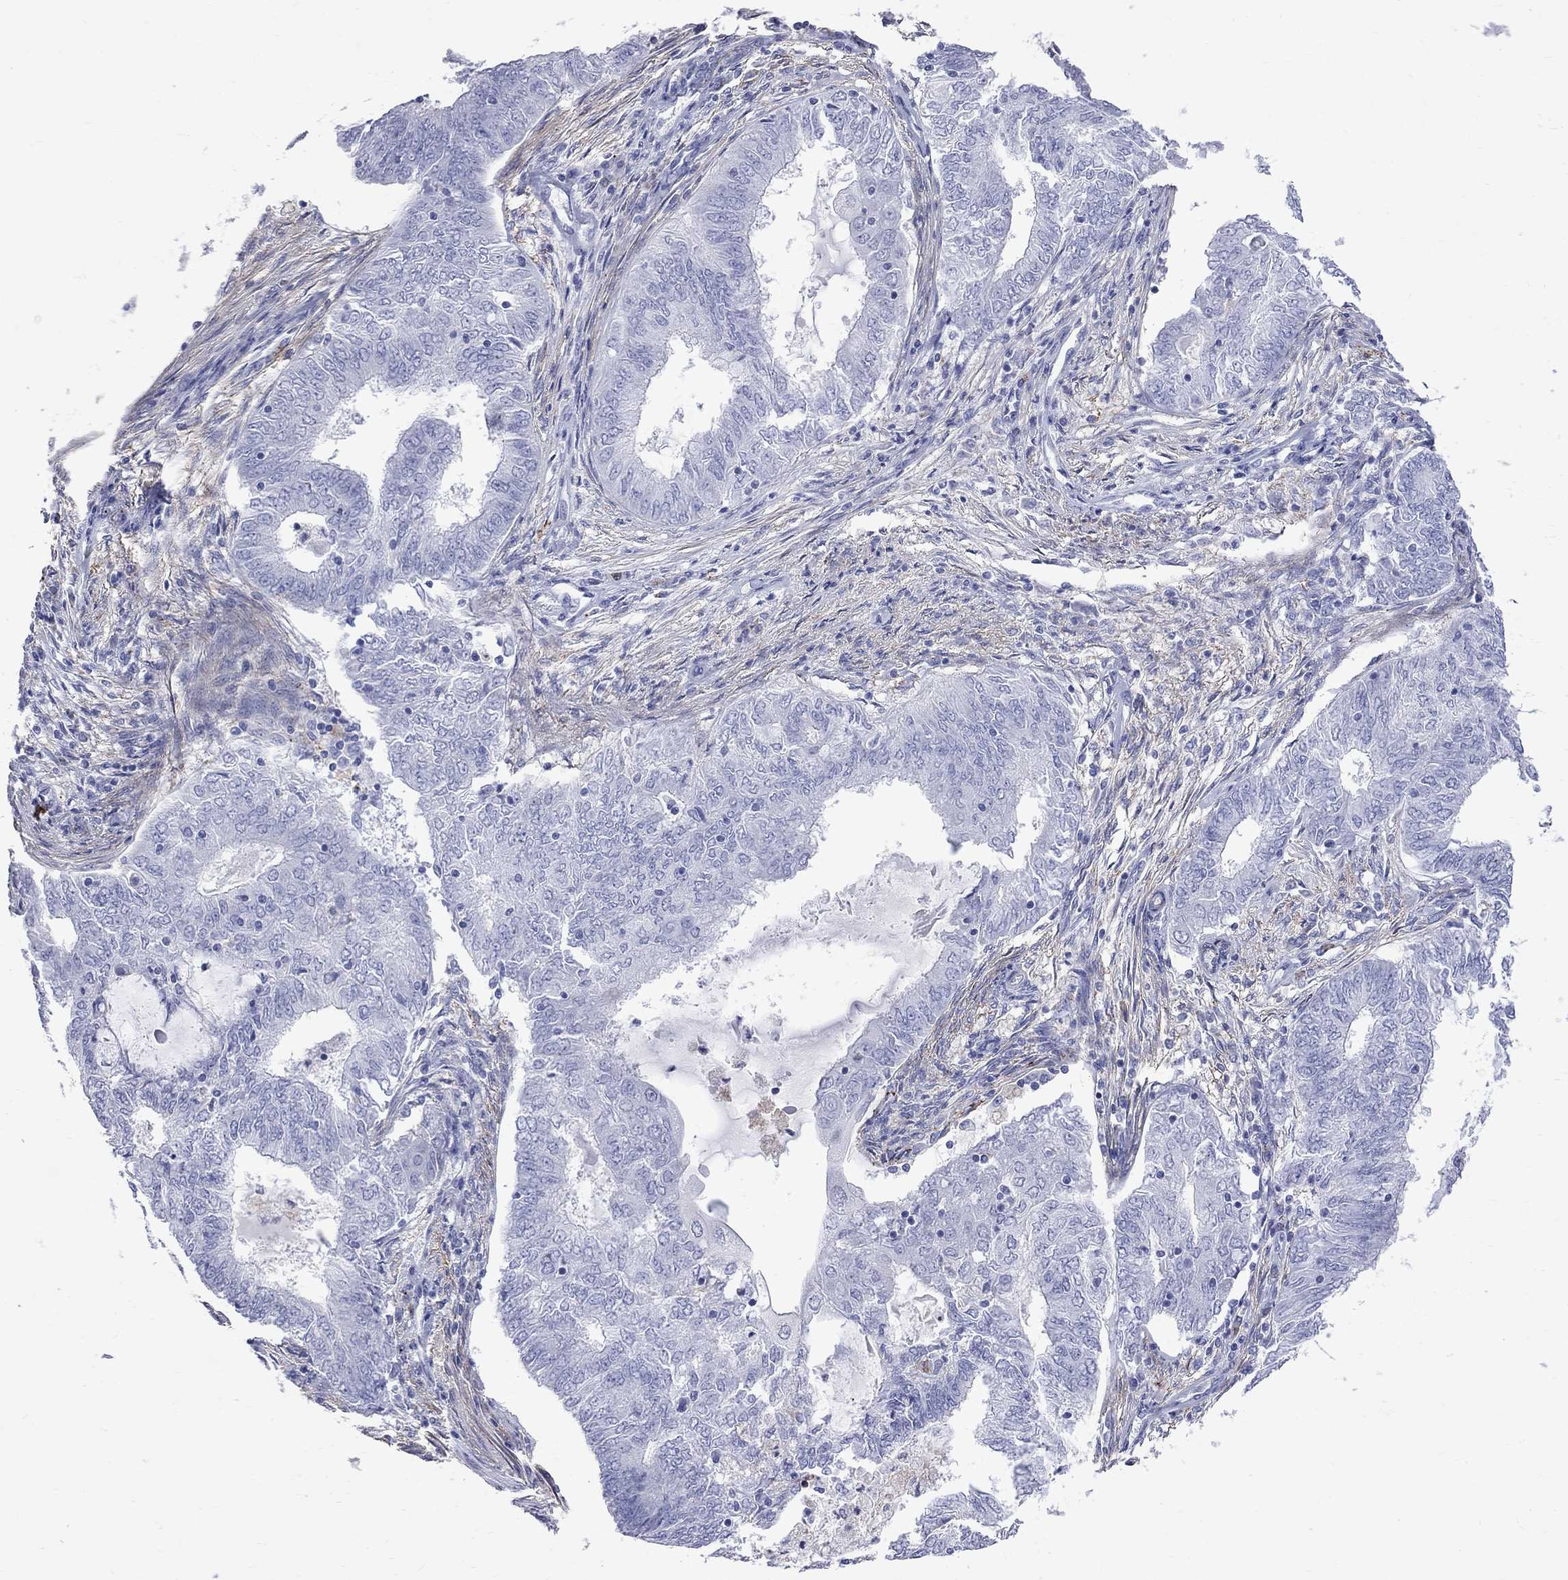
{"staining": {"intensity": "negative", "quantity": "none", "location": "none"}, "tissue": "endometrial cancer", "cell_type": "Tumor cells", "image_type": "cancer", "snomed": [{"axis": "morphology", "description": "Adenocarcinoma, NOS"}, {"axis": "topography", "description": "Endometrium"}], "caption": "This histopathology image is of adenocarcinoma (endometrial) stained with immunohistochemistry to label a protein in brown with the nuclei are counter-stained blue. There is no expression in tumor cells.", "gene": "S100A3", "patient": {"sex": "female", "age": 62}}